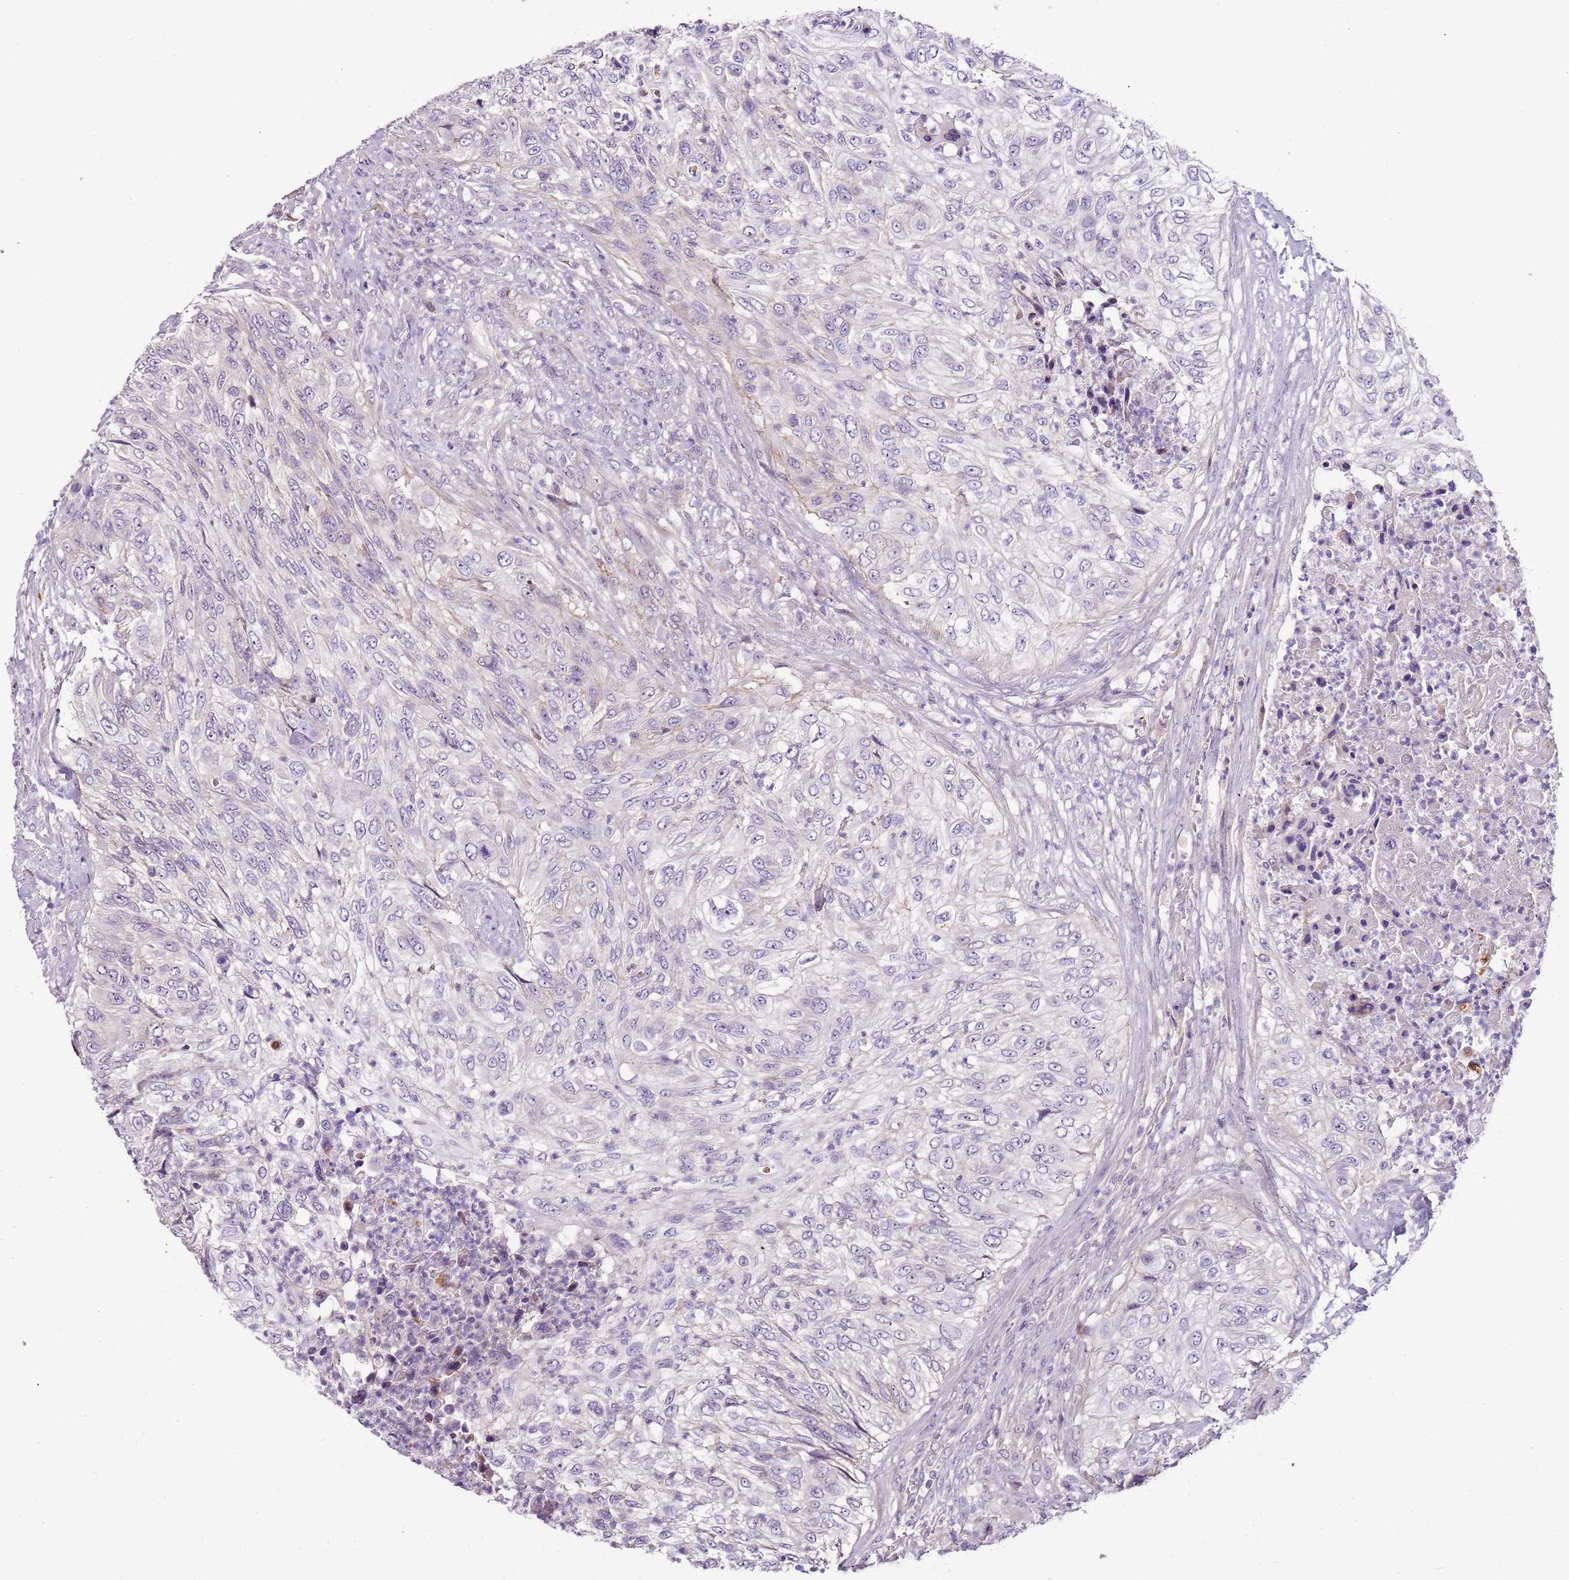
{"staining": {"intensity": "negative", "quantity": "none", "location": "none"}, "tissue": "urothelial cancer", "cell_type": "Tumor cells", "image_type": "cancer", "snomed": [{"axis": "morphology", "description": "Urothelial carcinoma, High grade"}, {"axis": "topography", "description": "Urinary bladder"}], "caption": "Immunohistochemistry image of neoplastic tissue: human urothelial carcinoma (high-grade) stained with DAB exhibits no significant protein staining in tumor cells.", "gene": "NKX2-3", "patient": {"sex": "female", "age": 60}}